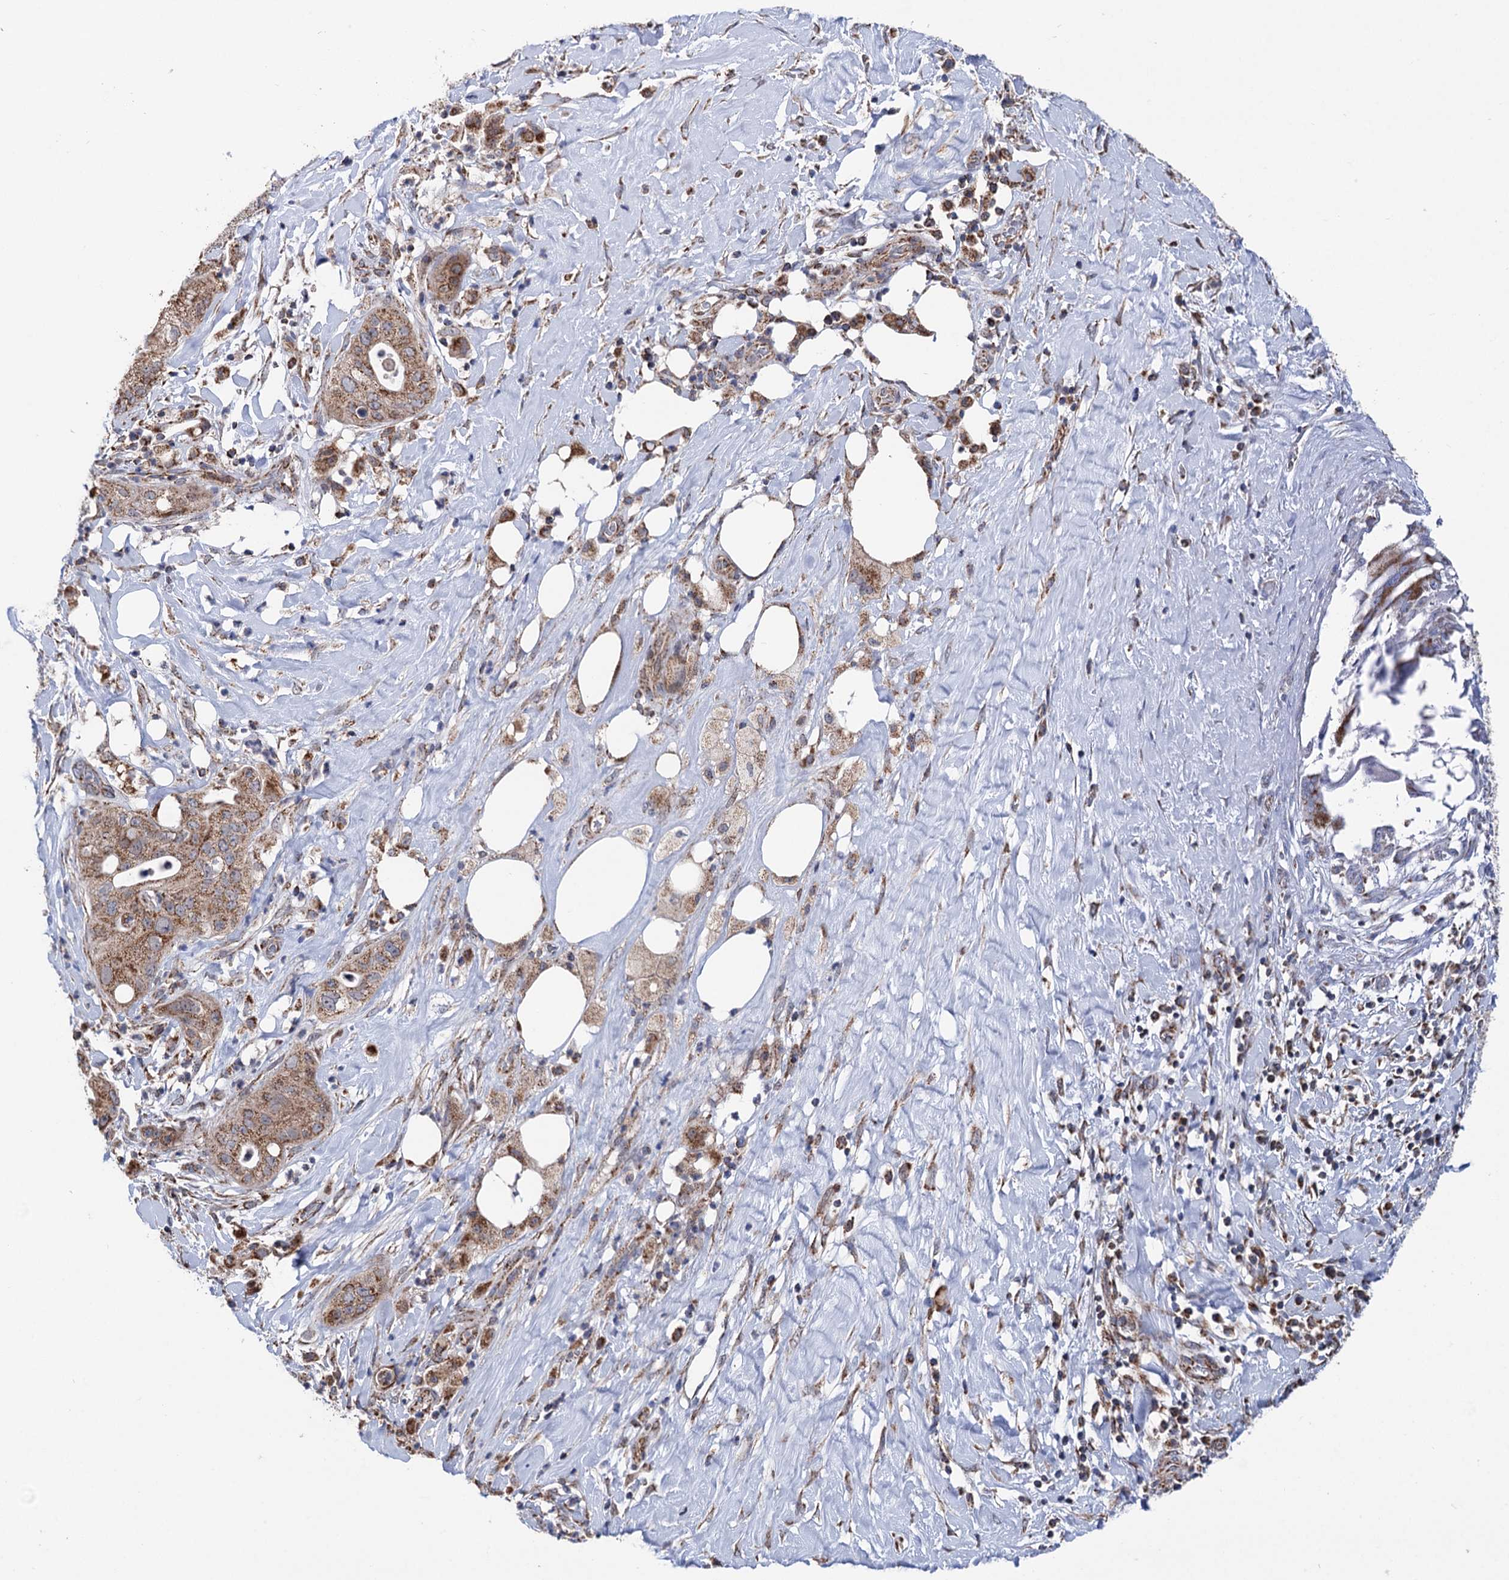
{"staining": {"intensity": "strong", "quantity": ">75%", "location": "cytoplasmic/membranous"}, "tissue": "pancreatic cancer", "cell_type": "Tumor cells", "image_type": "cancer", "snomed": [{"axis": "morphology", "description": "Adenocarcinoma, NOS"}, {"axis": "topography", "description": "Pancreas"}], "caption": "Human pancreatic adenocarcinoma stained for a protein (brown) exhibits strong cytoplasmic/membranous positive staining in approximately >75% of tumor cells.", "gene": "SUCLA2", "patient": {"sex": "male", "age": 58}}